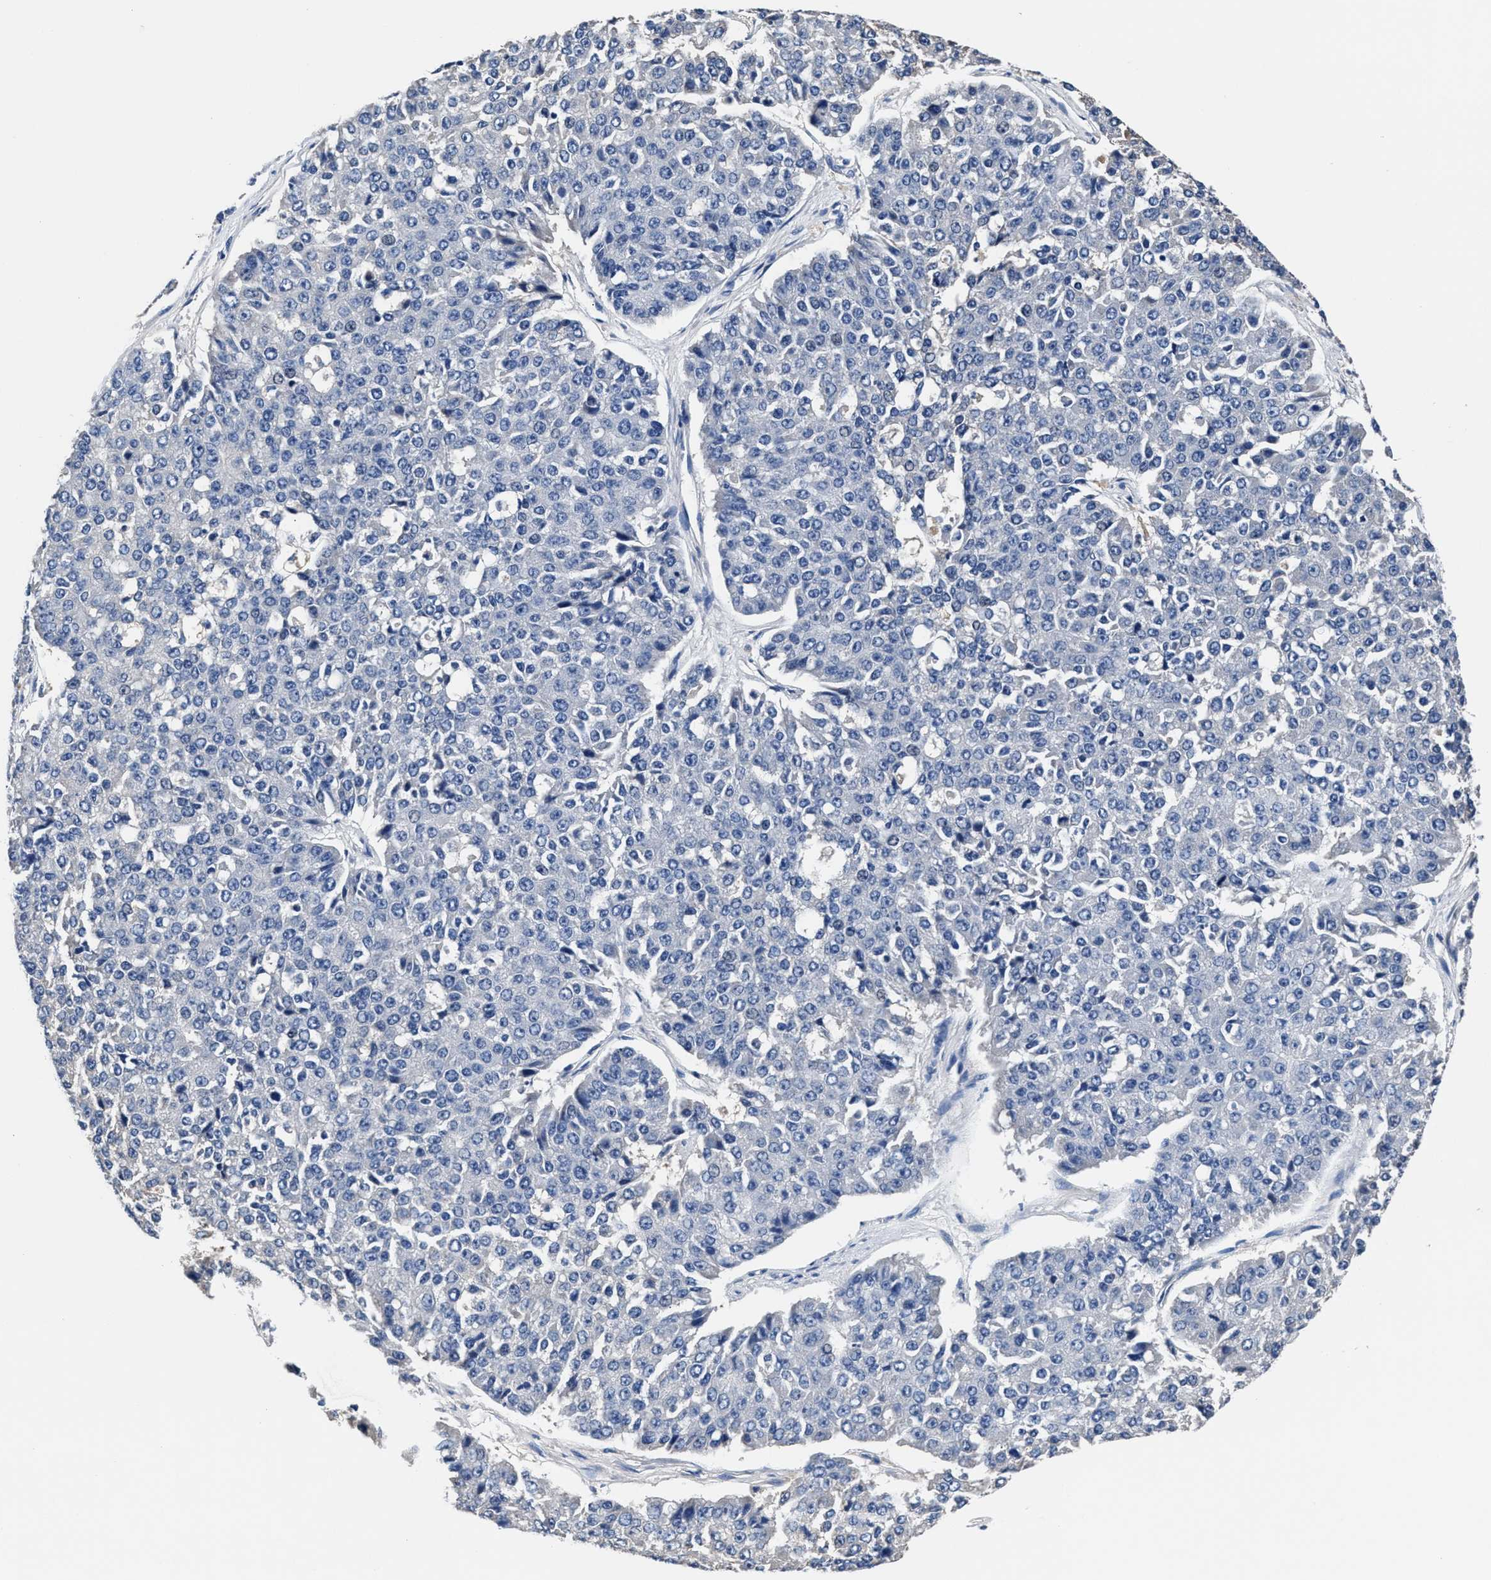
{"staining": {"intensity": "negative", "quantity": "none", "location": "none"}, "tissue": "pancreatic cancer", "cell_type": "Tumor cells", "image_type": "cancer", "snomed": [{"axis": "morphology", "description": "Adenocarcinoma, NOS"}, {"axis": "topography", "description": "Pancreas"}], "caption": "Adenocarcinoma (pancreatic) stained for a protein using immunohistochemistry (IHC) reveals no positivity tumor cells.", "gene": "GSTM1", "patient": {"sex": "male", "age": 50}}